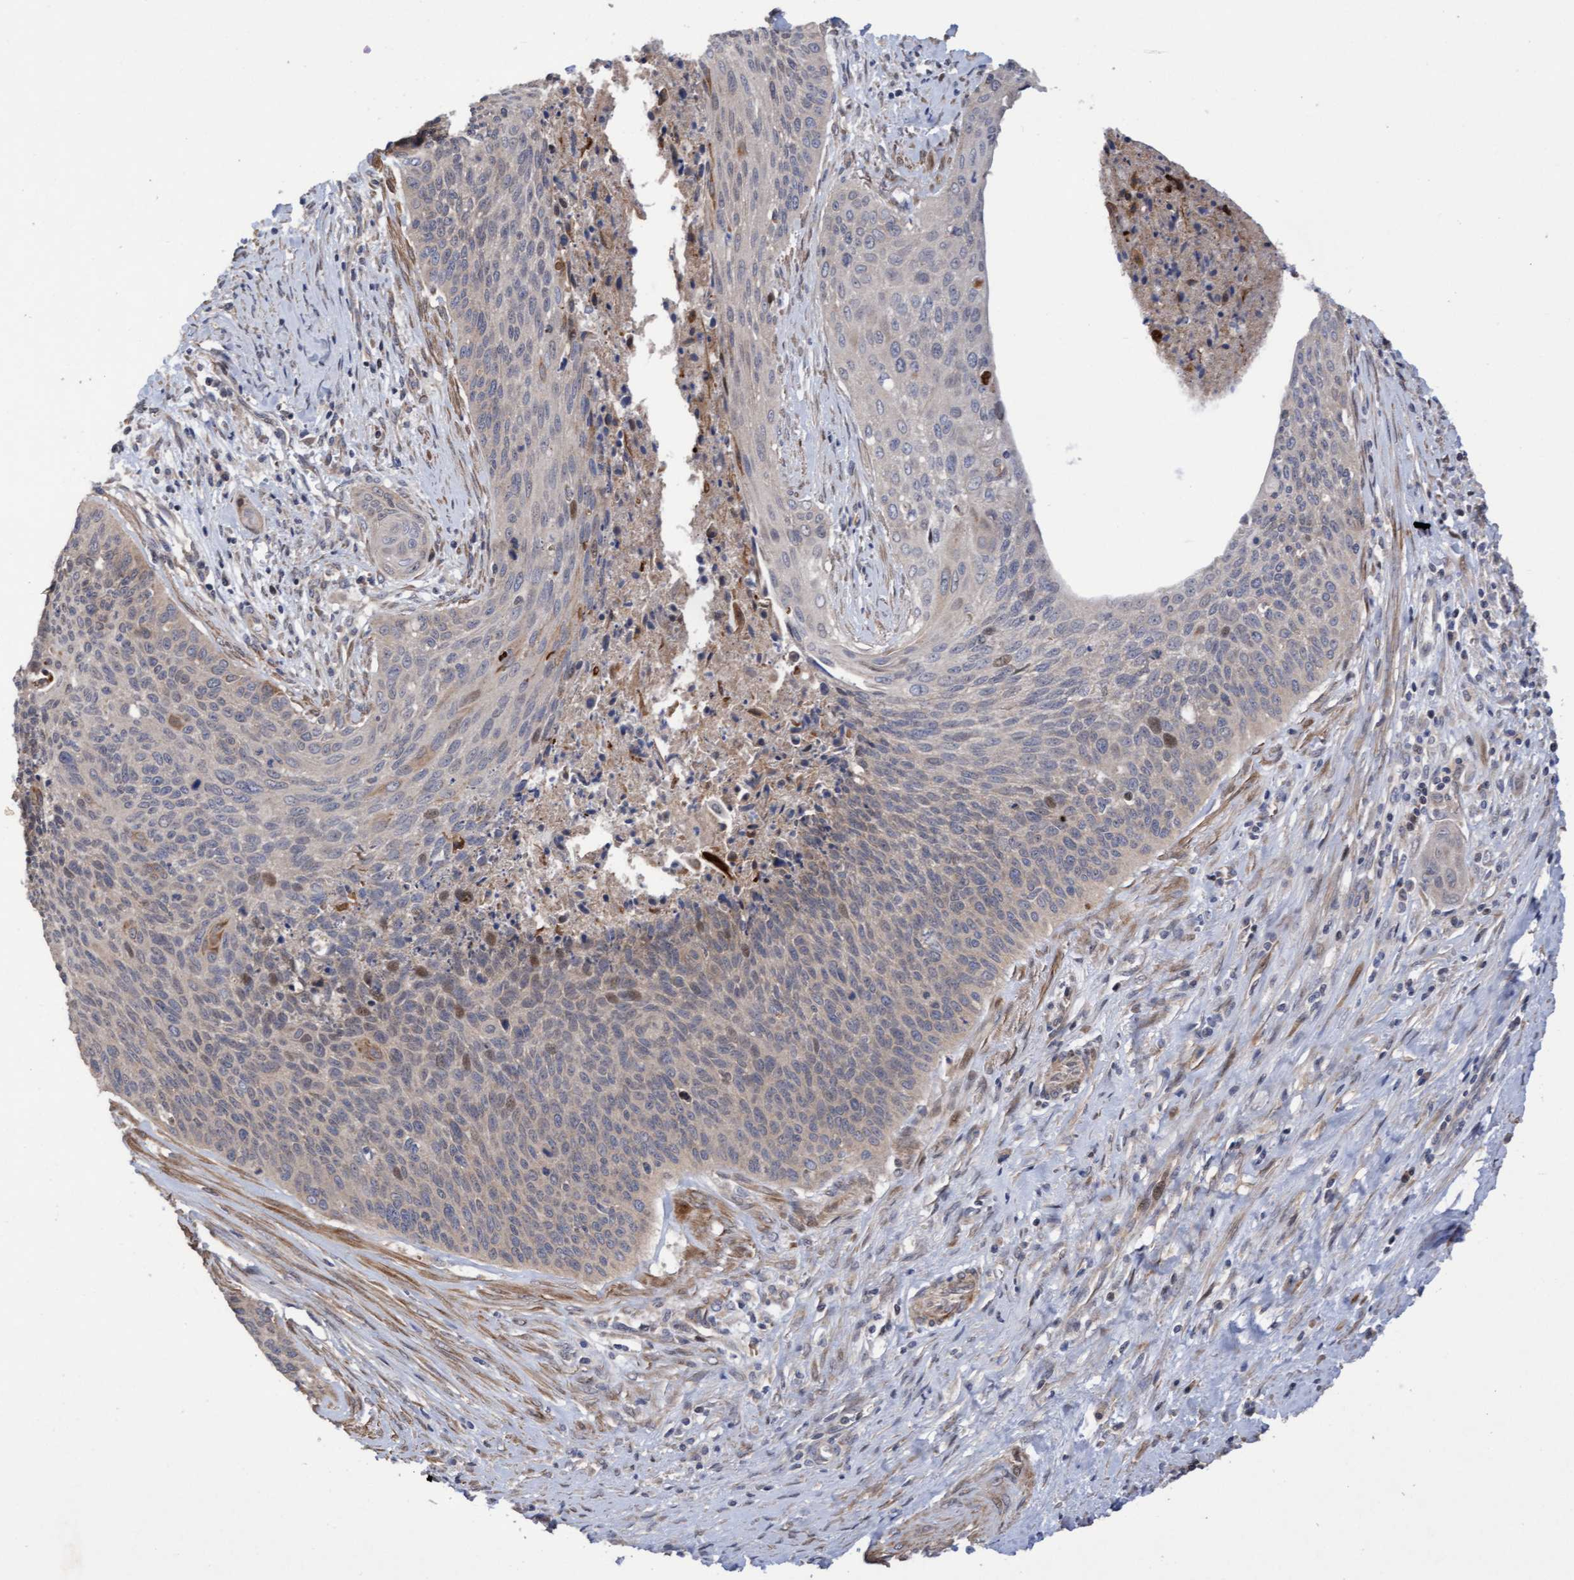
{"staining": {"intensity": "weak", "quantity": "<25%", "location": "cytoplasmic/membranous"}, "tissue": "cervical cancer", "cell_type": "Tumor cells", "image_type": "cancer", "snomed": [{"axis": "morphology", "description": "Squamous cell carcinoma, NOS"}, {"axis": "topography", "description": "Cervix"}], "caption": "This is an immunohistochemistry (IHC) micrograph of cervical cancer (squamous cell carcinoma). There is no expression in tumor cells.", "gene": "ELP5", "patient": {"sex": "female", "age": 55}}